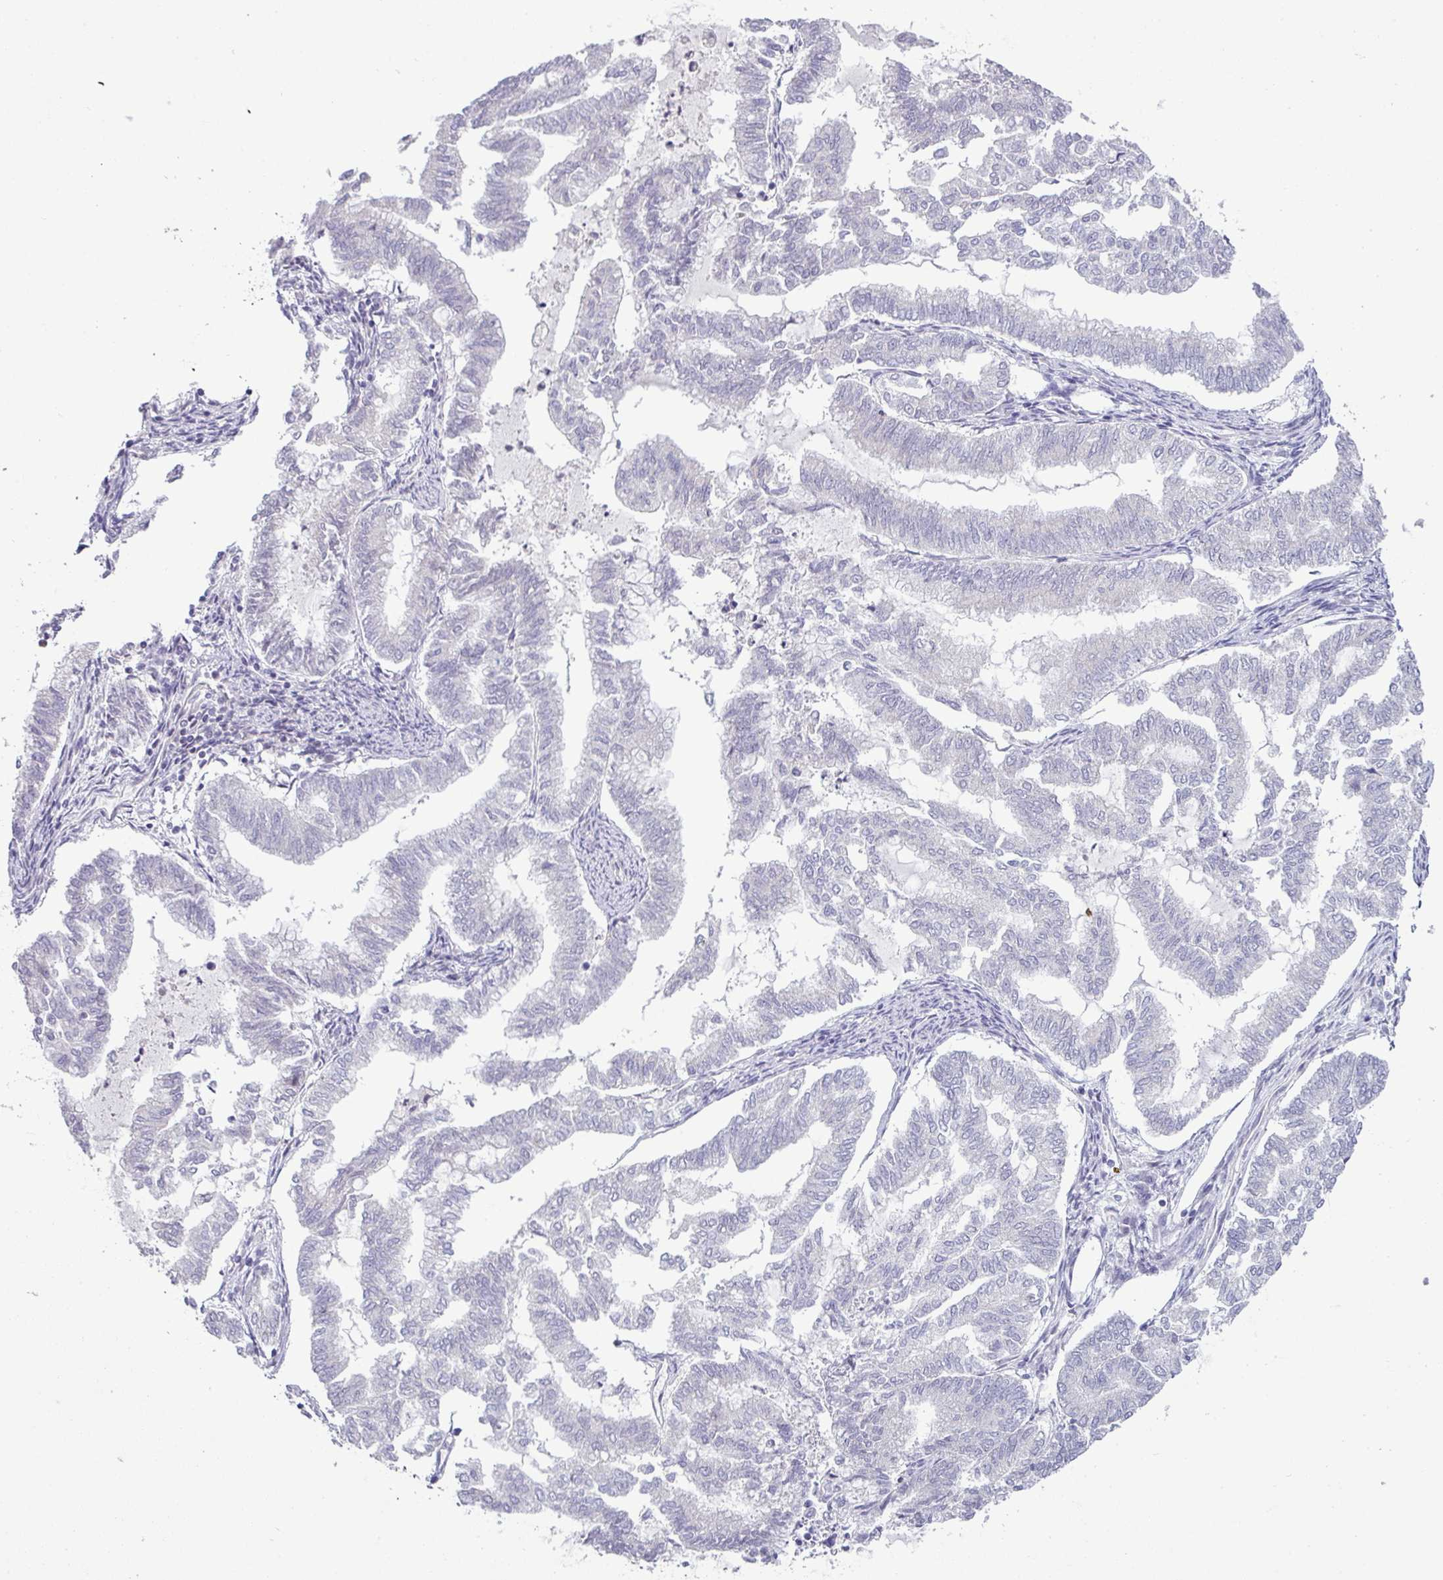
{"staining": {"intensity": "negative", "quantity": "none", "location": "none"}, "tissue": "endometrial cancer", "cell_type": "Tumor cells", "image_type": "cancer", "snomed": [{"axis": "morphology", "description": "Adenocarcinoma, NOS"}, {"axis": "topography", "description": "Endometrium"}], "caption": "This micrograph is of endometrial adenocarcinoma stained with immunohistochemistry (IHC) to label a protein in brown with the nuclei are counter-stained blue. There is no staining in tumor cells.", "gene": "HBEGF", "patient": {"sex": "female", "age": 79}}